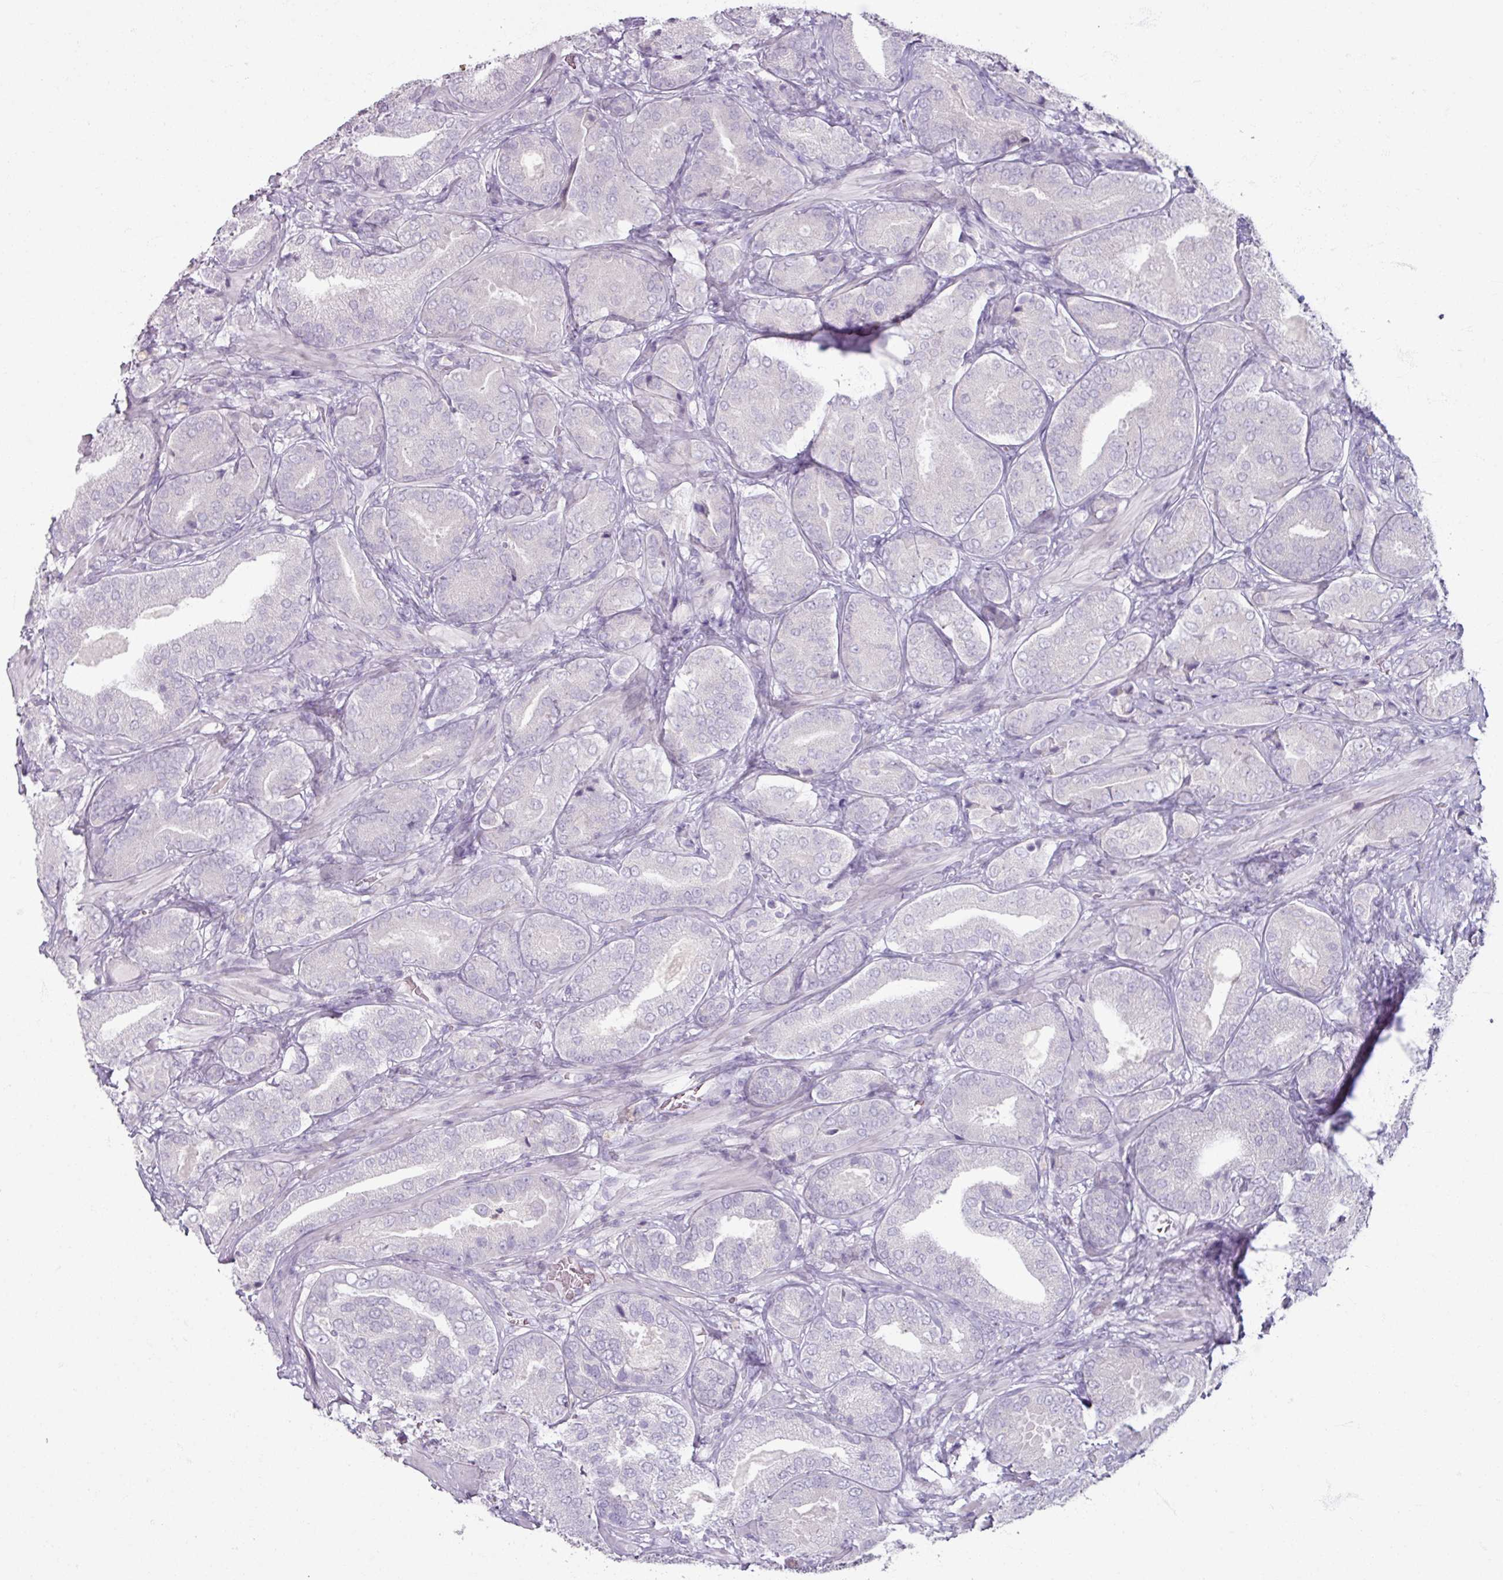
{"staining": {"intensity": "negative", "quantity": "none", "location": "none"}, "tissue": "prostate cancer", "cell_type": "Tumor cells", "image_type": "cancer", "snomed": [{"axis": "morphology", "description": "Adenocarcinoma, High grade"}, {"axis": "topography", "description": "Prostate"}], "caption": "IHC photomicrograph of prostate cancer stained for a protein (brown), which reveals no staining in tumor cells.", "gene": "SLC27A5", "patient": {"sex": "male", "age": 63}}